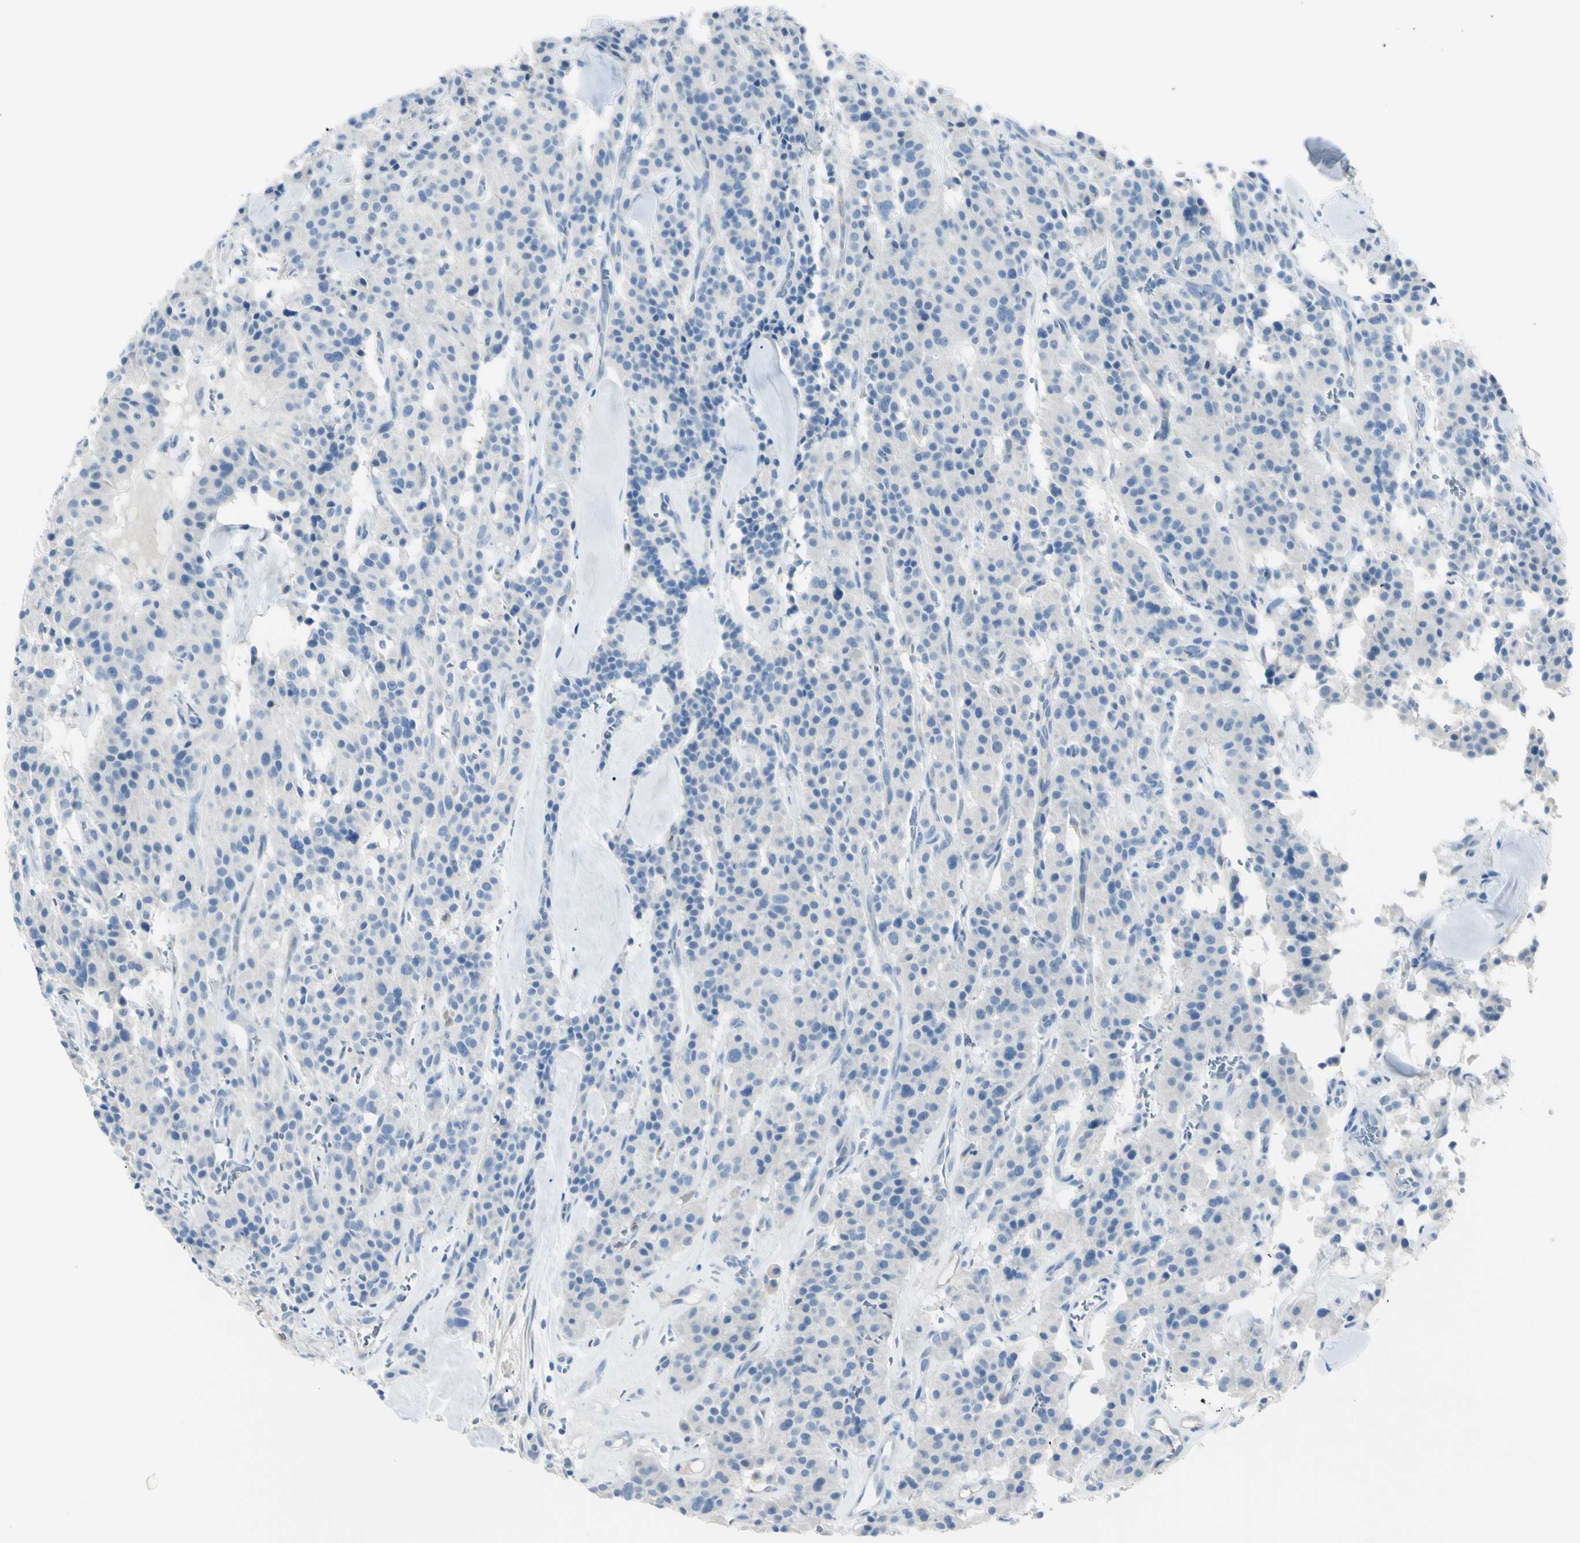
{"staining": {"intensity": "negative", "quantity": "none", "location": "none"}, "tissue": "carcinoid", "cell_type": "Tumor cells", "image_type": "cancer", "snomed": [{"axis": "morphology", "description": "Carcinoid, malignant, NOS"}, {"axis": "topography", "description": "Lung"}], "caption": "Immunohistochemistry (IHC) photomicrograph of neoplastic tissue: human carcinoid stained with DAB (3,3'-diaminobenzidine) displays no significant protein positivity in tumor cells.", "gene": "FOLH1", "patient": {"sex": "male", "age": 30}}